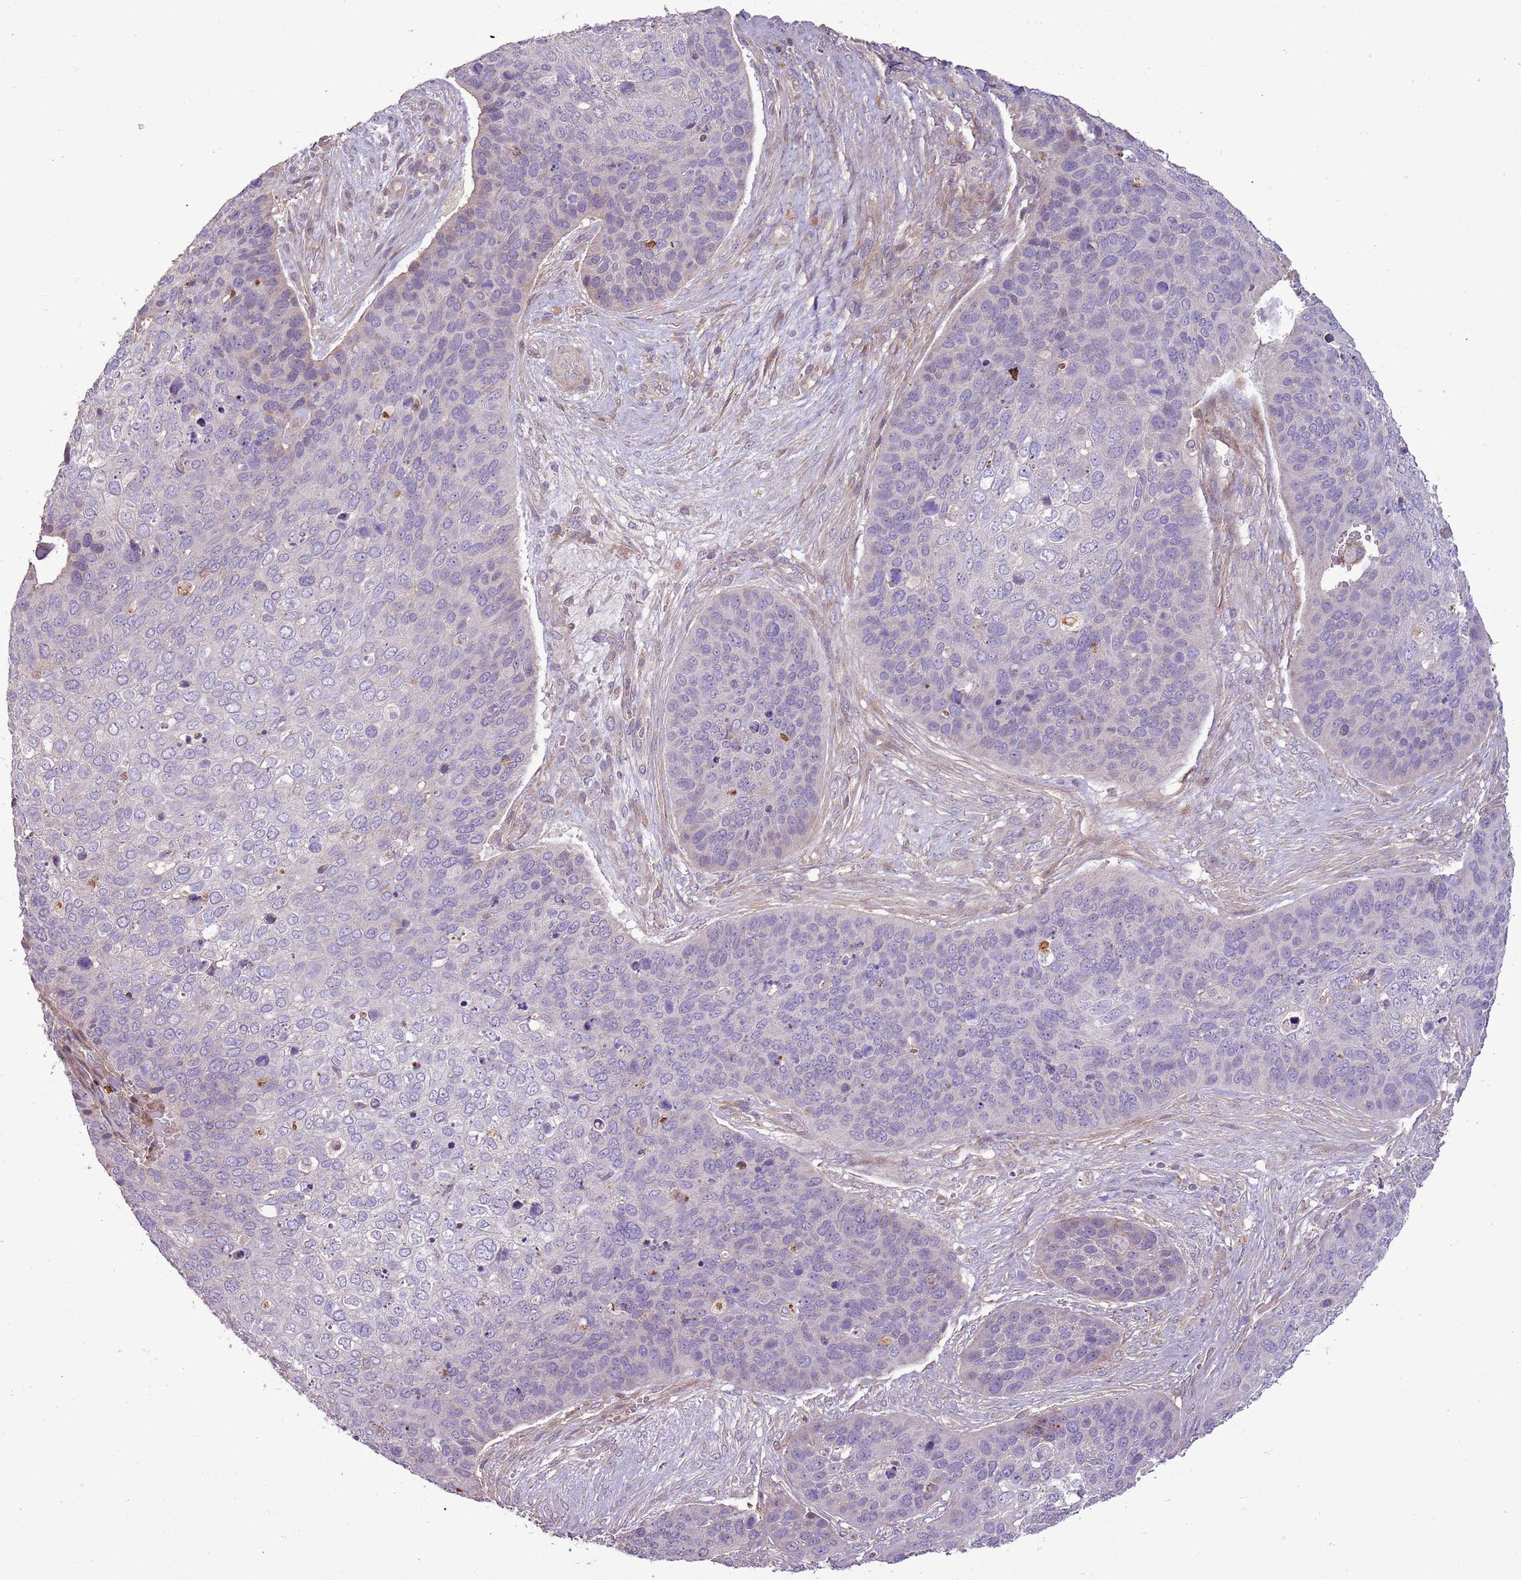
{"staining": {"intensity": "negative", "quantity": "none", "location": "none"}, "tissue": "skin cancer", "cell_type": "Tumor cells", "image_type": "cancer", "snomed": [{"axis": "morphology", "description": "Basal cell carcinoma"}, {"axis": "topography", "description": "Skin"}], "caption": "Immunohistochemistry photomicrograph of neoplastic tissue: human basal cell carcinoma (skin) stained with DAB (3,3'-diaminobenzidine) demonstrates no significant protein expression in tumor cells.", "gene": "ANKRD24", "patient": {"sex": "female", "age": 74}}